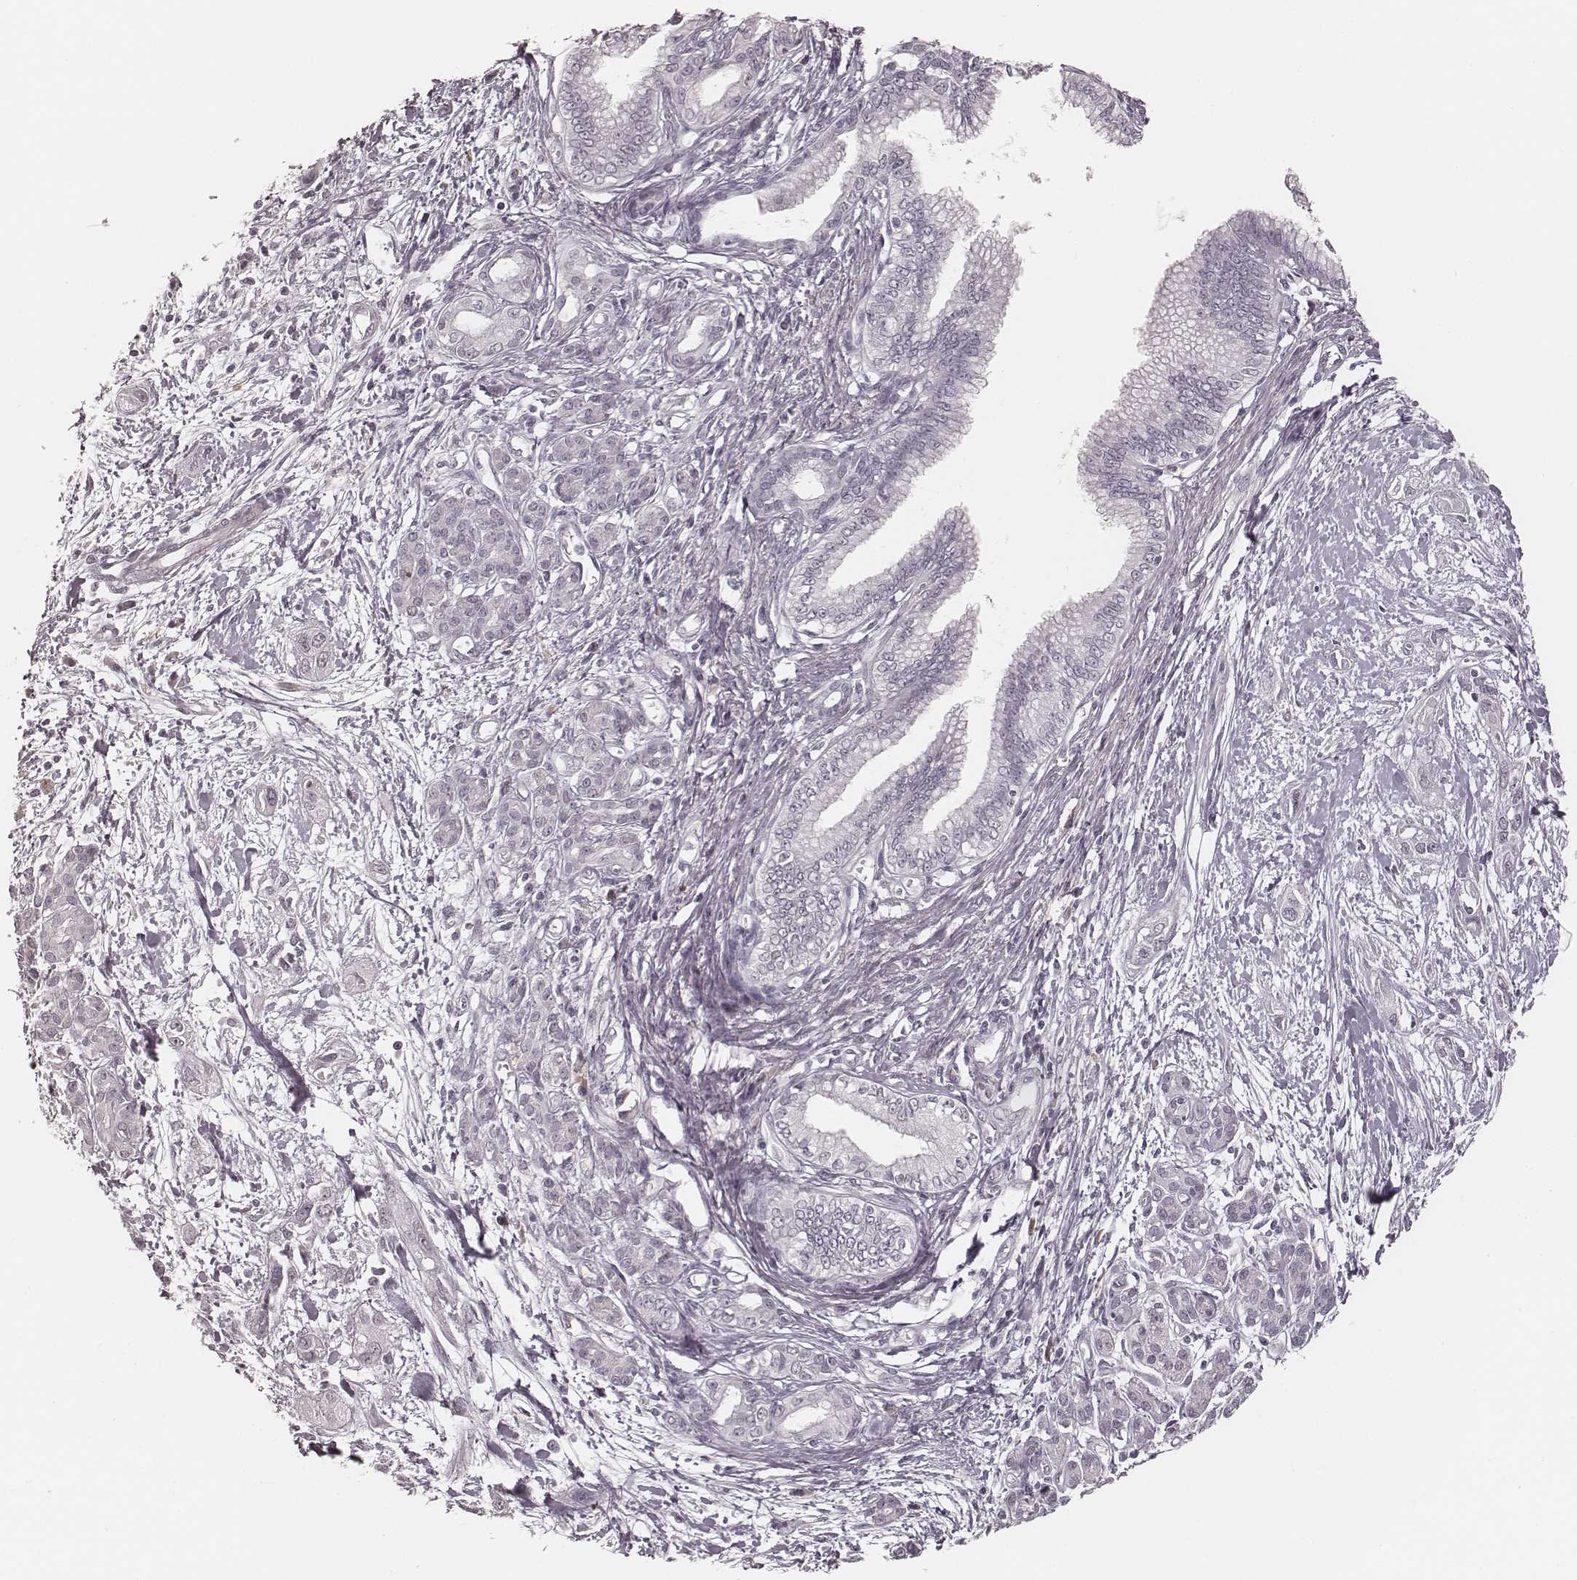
{"staining": {"intensity": "negative", "quantity": "none", "location": "none"}, "tissue": "pancreatic cancer", "cell_type": "Tumor cells", "image_type": "cancer", "snomed": [{"axis": "morphology", "description": "Adenocarcinoma, NOS"}, {"axis": "topography", "description": "Pancreas"}], "caption": "Protein analysis of pancreatic cancer shows no significant expression in tumor cells. (DAB (3,3'-diaminobenzidine) IHC, high magnification).", "gene": "MSX1", "patient": {"sex": "female", "age": 55}}